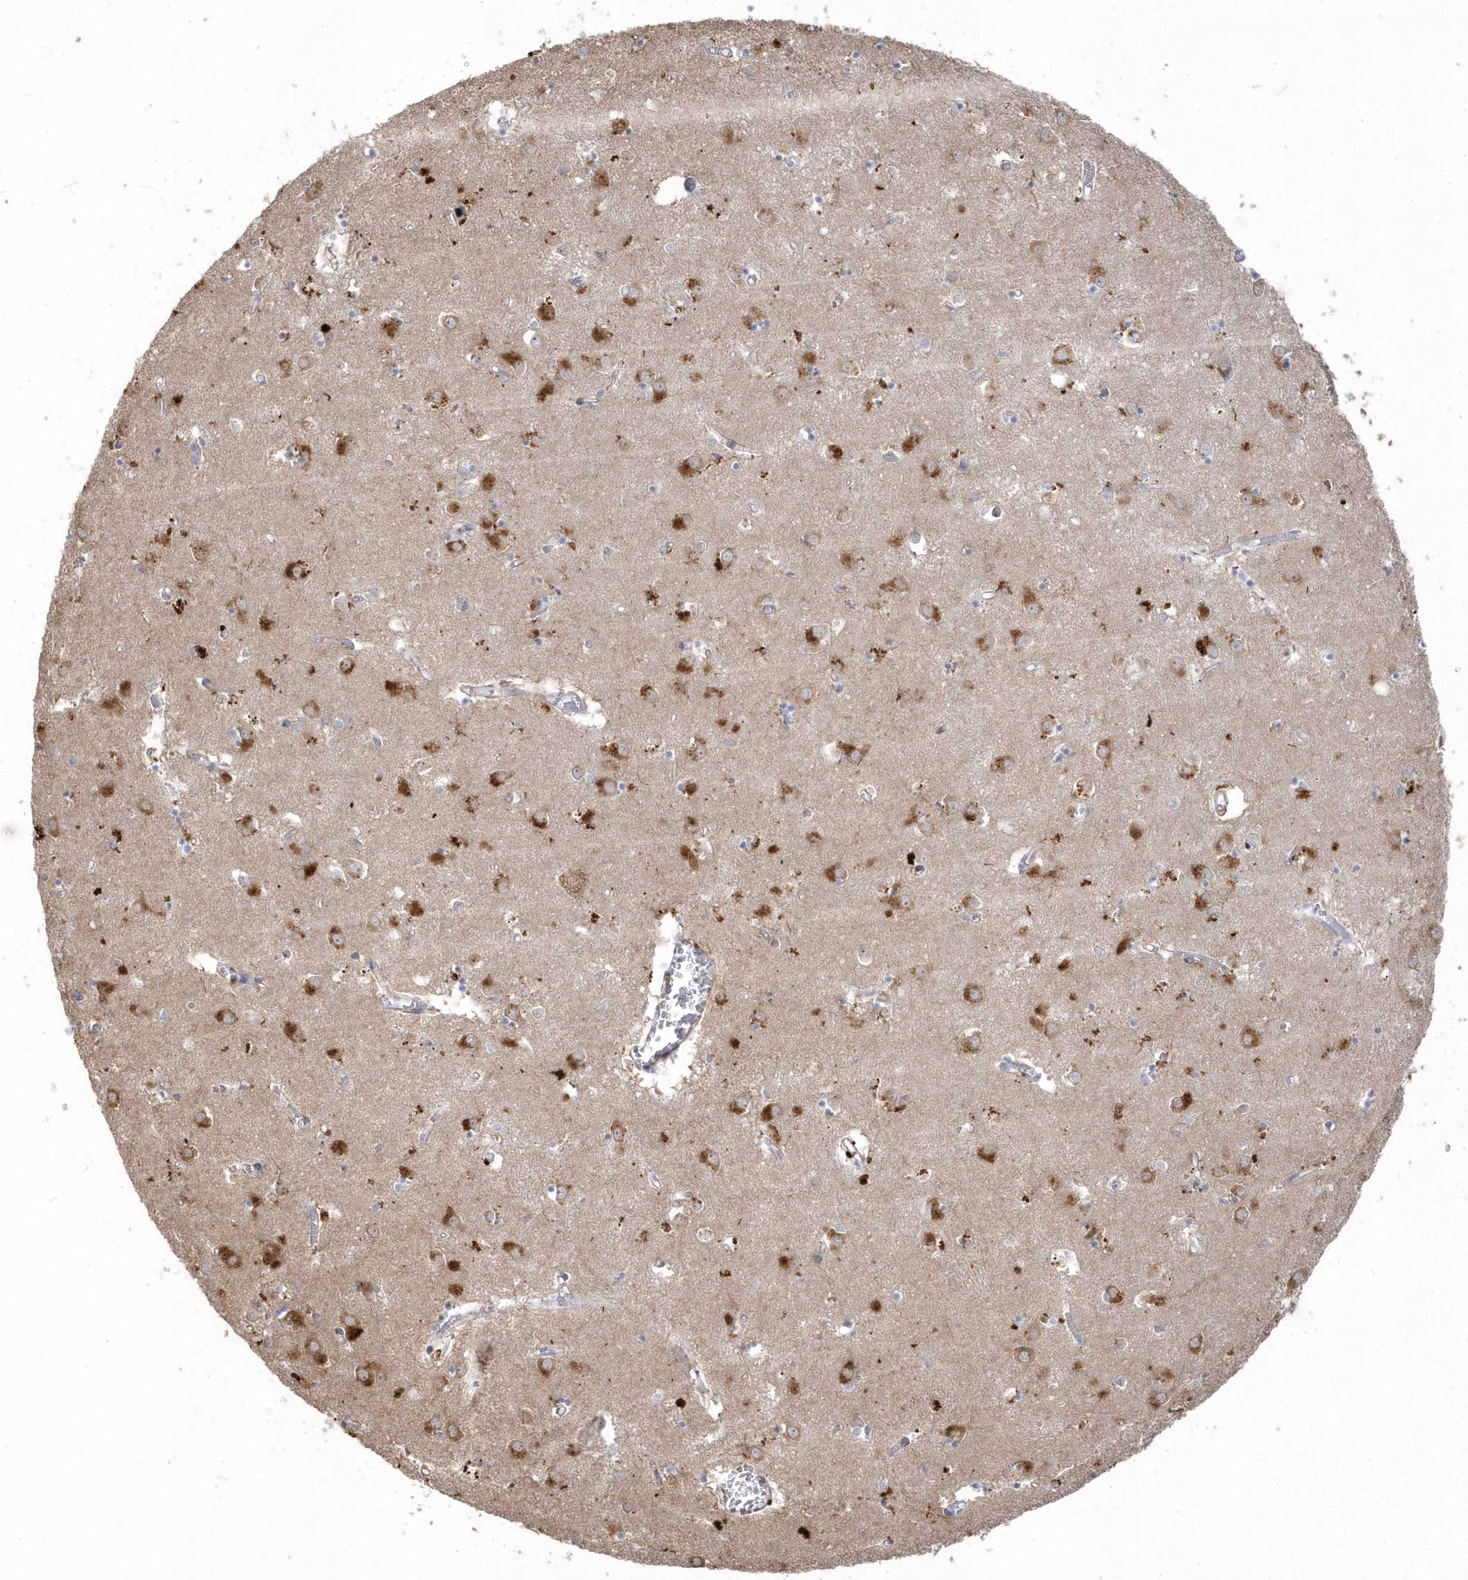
{"staining": {"intensity": "strong", "quantity": "<25%", "location": "cytoplasmic/membranous"}, "tissue": "caudate", "cell_type": "Glial cells", "image_type": "normal", "snomed": [{"axis": "morphology", "description": "Normal tissue, NOS"}, {"axis": "topography", "description": "Lateral ventricle wall"}], "caption": "IHC of normal human caudate demonstrates medium levels of strong cytoplasmic/membranous positivity in approximately <25% of glial cells. (DAB (3,3'-diaminobenzidine) = brown stain, brightfield microscopy at high magnification).", "gene": "GTPBP6", "patient": {"sex": "male", "age": 70}}